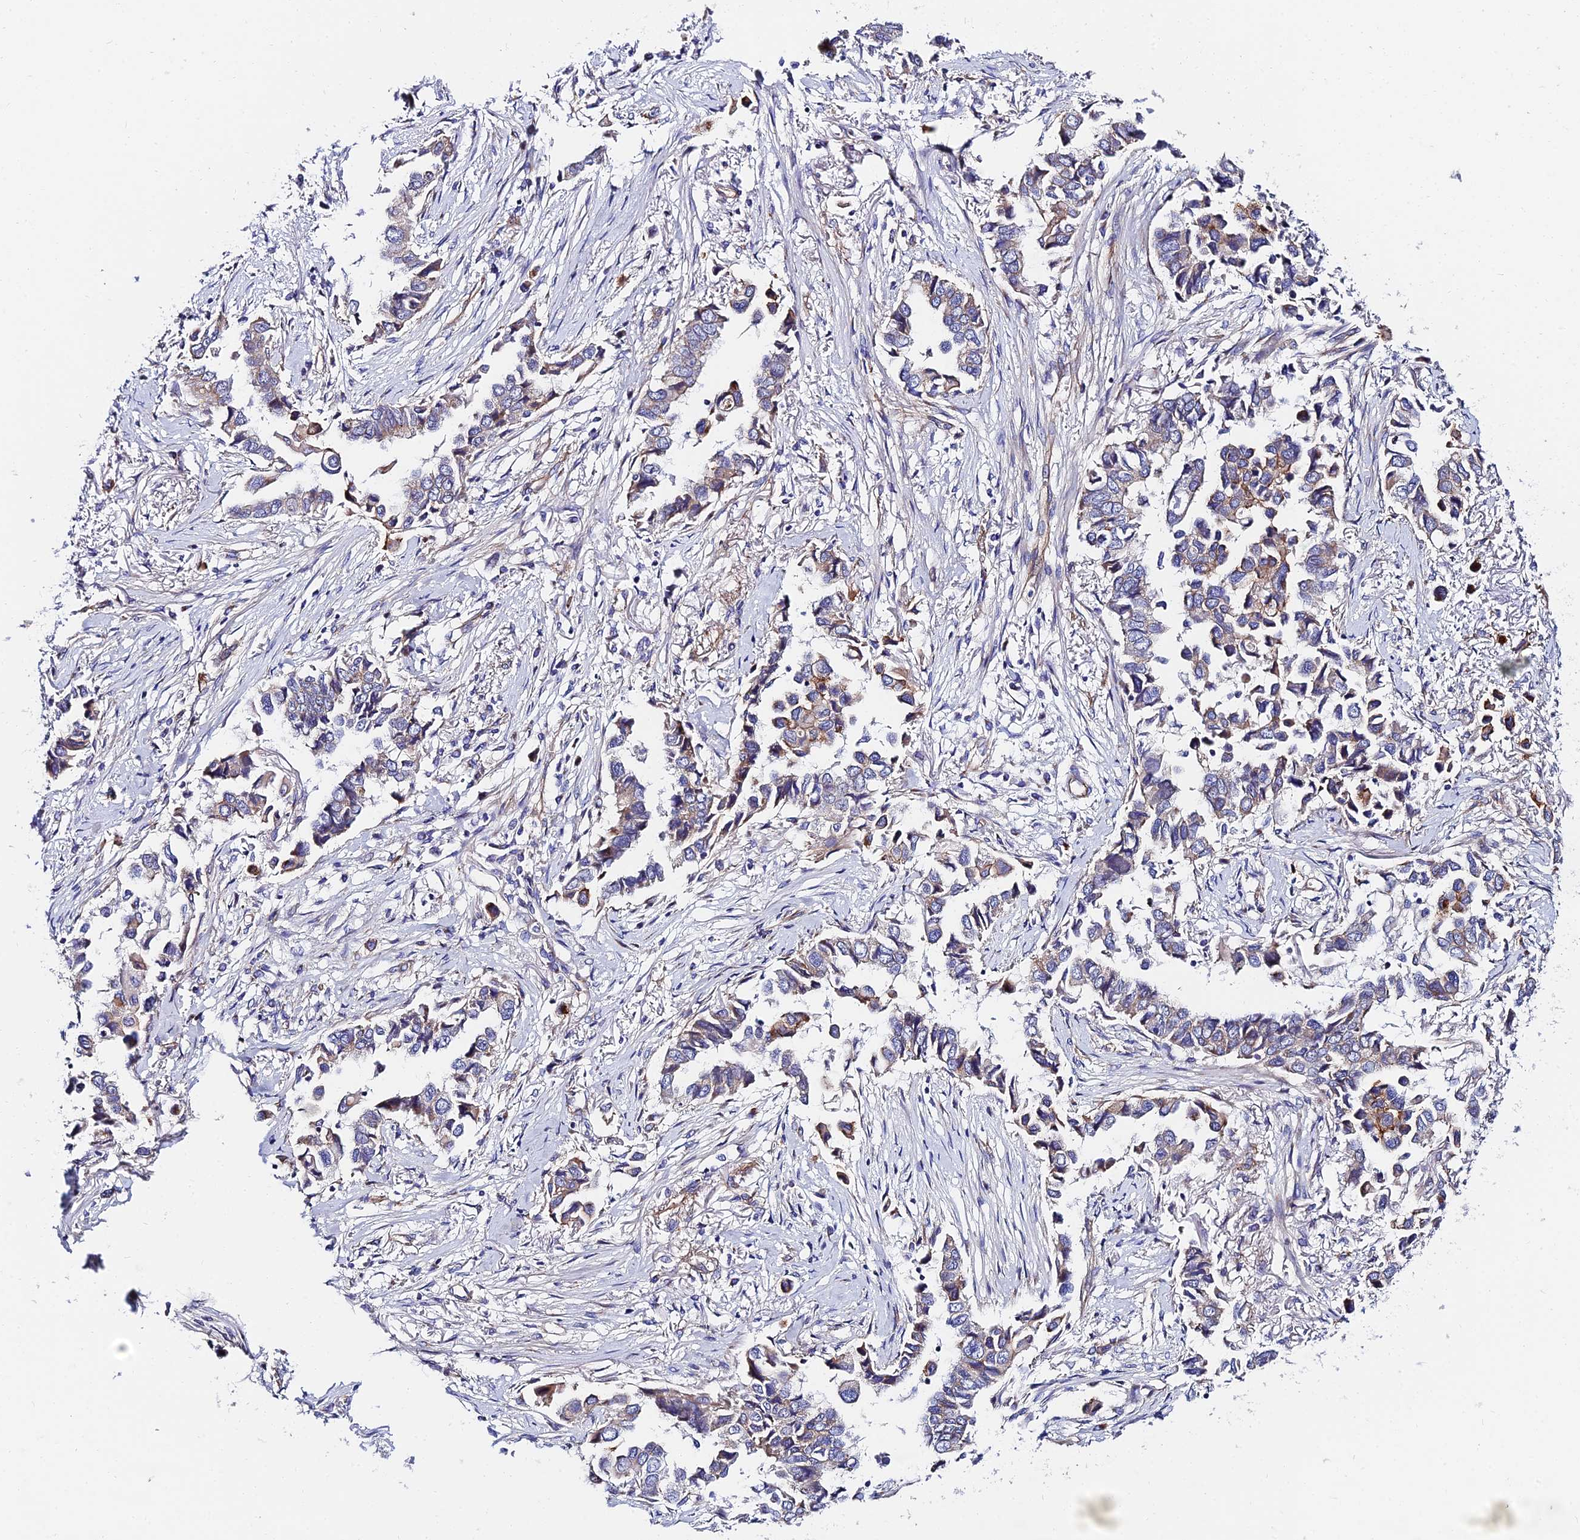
{"staining": {"intensity": "weak", "quantity": "25%-75%", "location": "cytoplasmic/membranous"}, "tissue": "lung cancer", "cell_type": "Tumor cells", "image_type": "cancer", "snomed": [{"axis": "morphology", "description": "Adenocarcinoma, NOS"}, {"axis": "topography", "description": "Lung"}], "caption": "DAB (3,3'-diaminobenzidine) immunohistochemical staining of lung cancer demonstrates weak cytoplasmic/membranous protein expression in about 25%-75% of tumor cells.", "gene": "ADGRF3", "patient": {"sex": "female", "age": 76}}